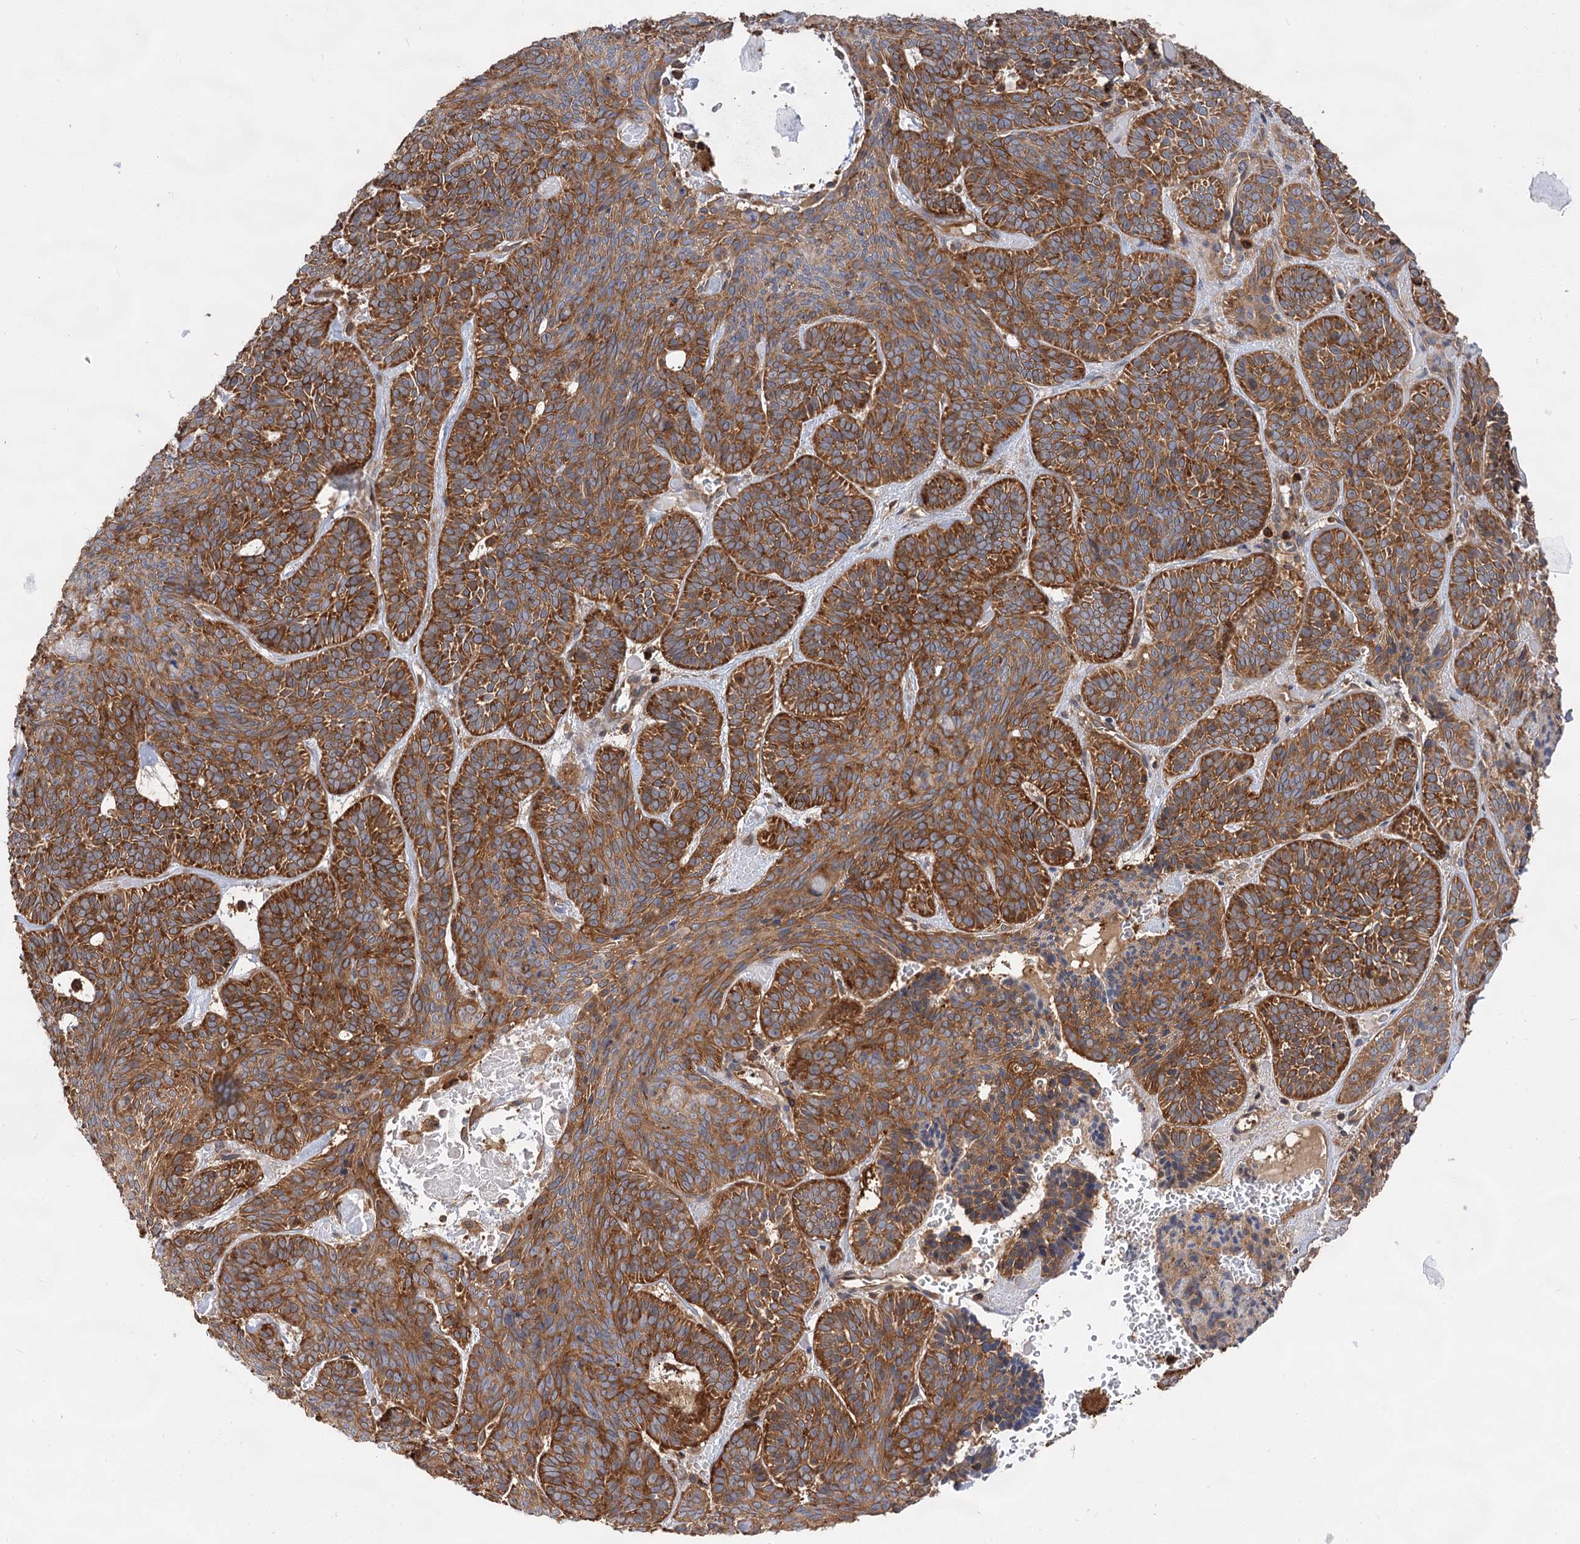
{"staining": {"intensity": "strong", "quantity": ">75%", "location": "cytoplasmic/membranous"}, "tissue": "skin cancer", "cell_type": "Tumor cells", "image_type": "cancer", "snomed": [{"axis": "morphology", "description": "Basal cell carcinoma"}, {"axis": "topography", "description": "Skin"}], "caption": "Immunohistochemical staining of skin cancer (basal cell carcinoma) demonstrates high levels of strong cytoplasmic/membranous expression in about >75% of tumor cells.", "gene": "PACS1", "patient": {"sex": "male", "age": 85}}